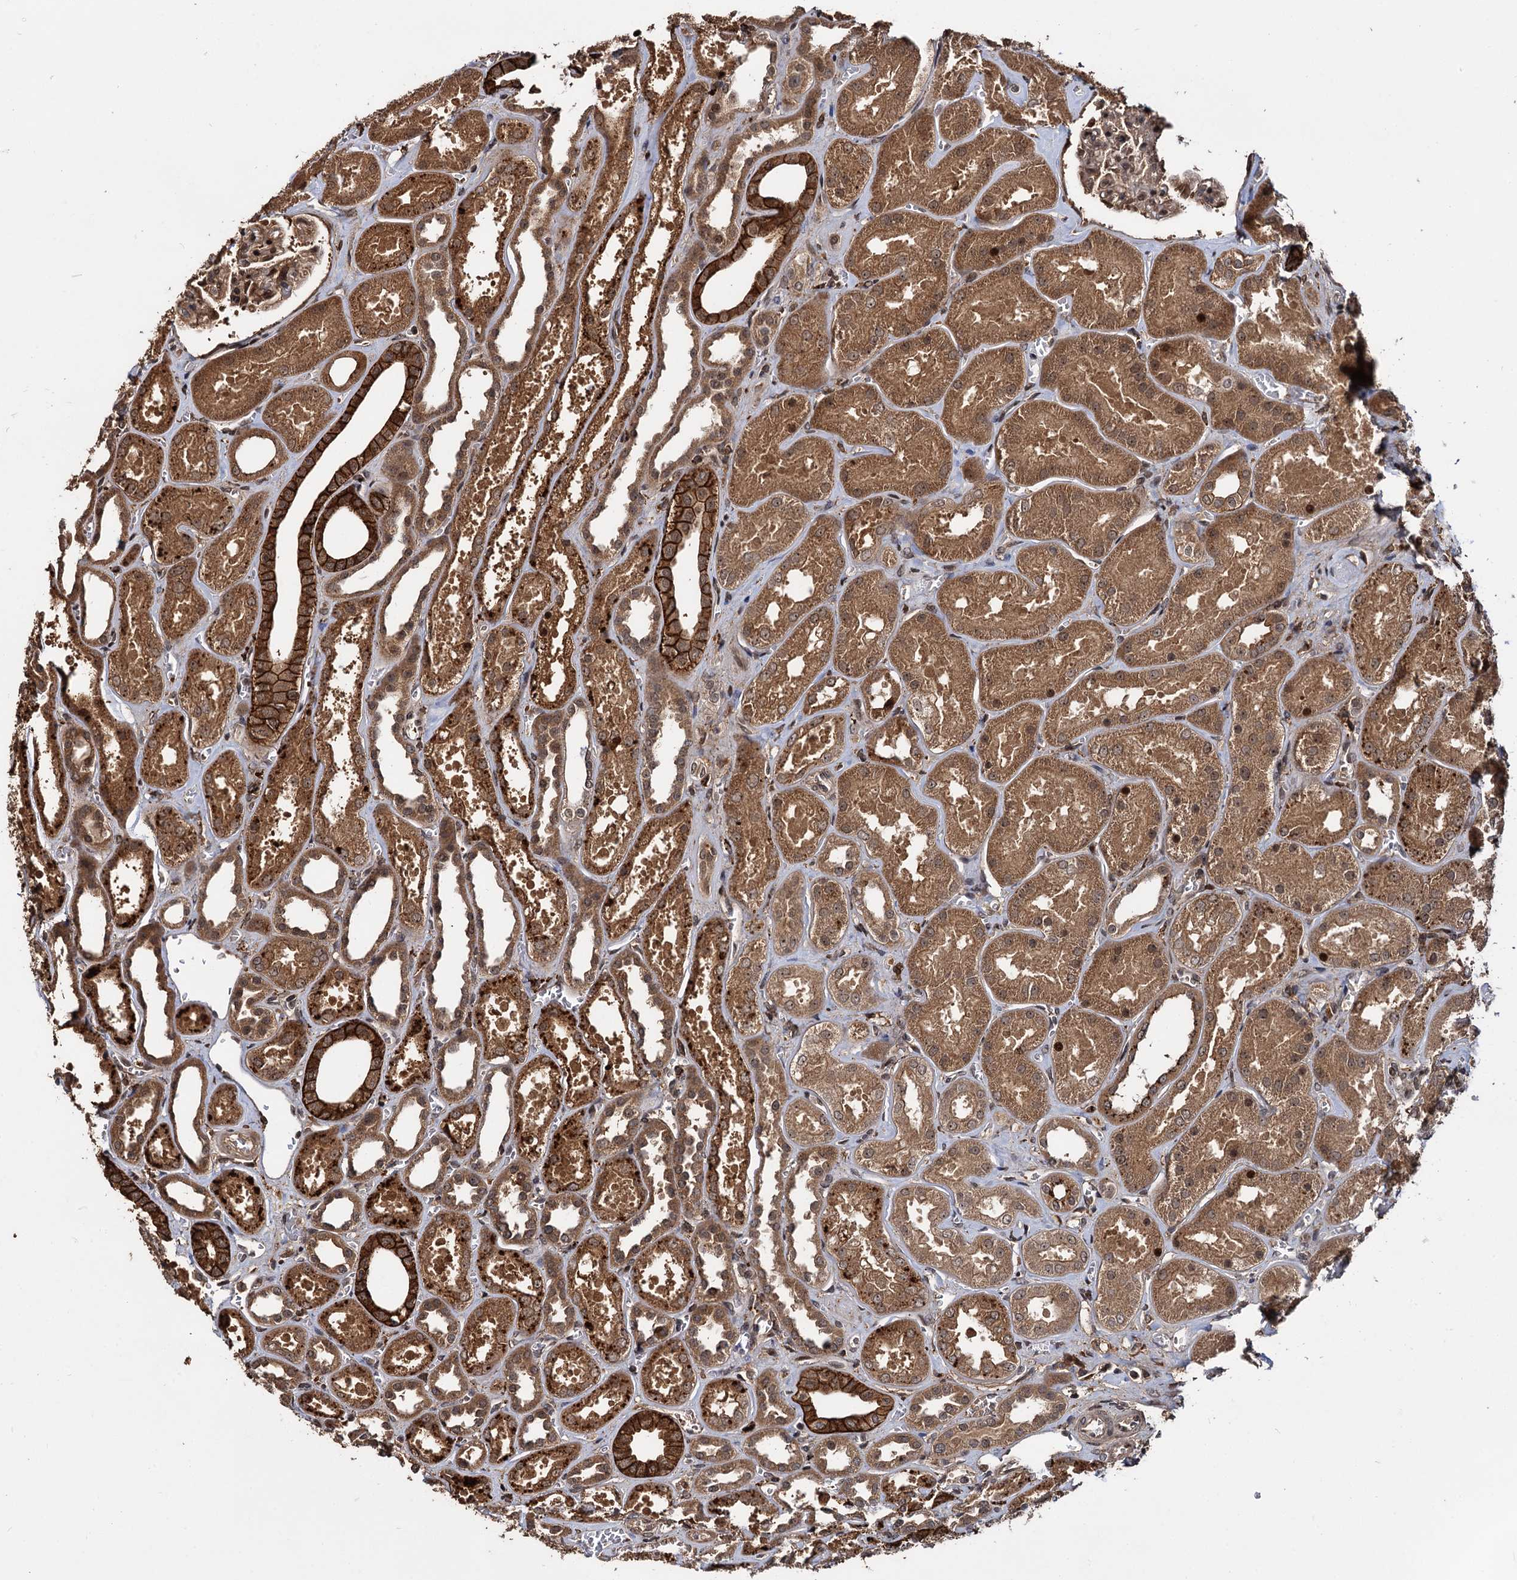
{"staining": {"intensity": "moderate", "quantity": ">75%", "location": "cytoplasmic/membranous,nuclear"}, "tissue": "kidney", "cell_type": "Cells in glomeruli", "image_type": "normal", "snomed": [{"axis": "morphology", "description": "Normal tissue, NOS"}, {"axis": "morphology", "description": "Adenocarcinoma, NOS"}, {"axis": "topography", "description": "Kidney"}], "caption": "A histopathology image of human kidney stained for a protein reveals moderate cytoplasmic/membranous,nuclear brown staining in cells in glomeruli. The staining was performed using DAB (3,3'-diaminobenzidine) to visualize the protein expression in brown, while the nuclei were stained in blue with hematoxylin (Magnification: 20x).", "gene": "CEP192", "patient": {"sex": "female", "age": 68}}